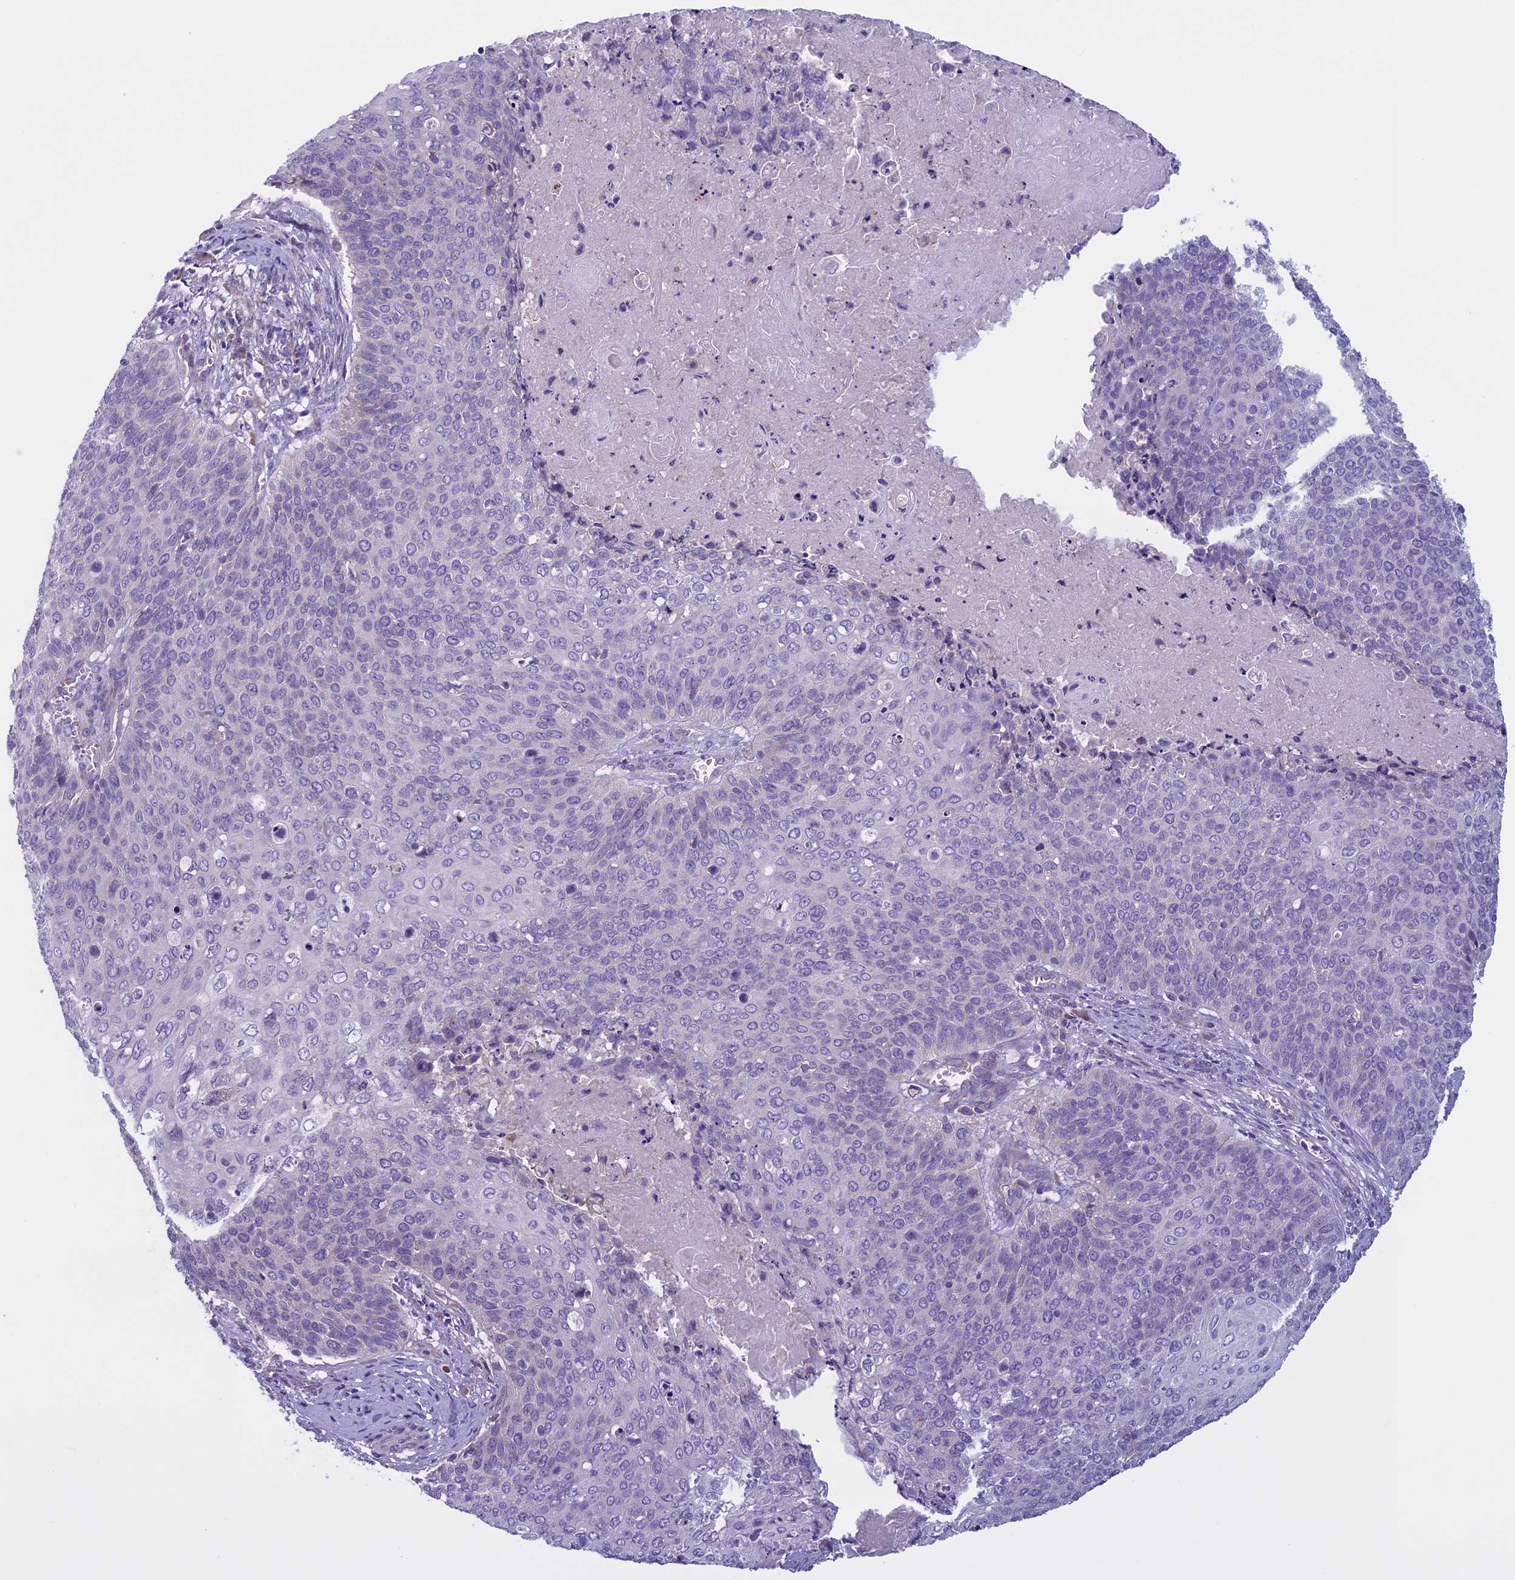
{"staining": {"intensity": "negative", "quantity": "none", "location": "none"}, "tissue": "cervical cancer", "cell_type": "Tumor cells", "image_type": "cancer", "snomed": [{"axis": "morphology", "description": "Squamous cell carcinoma, NOS"}, {"axis": "topography", "description": "Cervix"}], "caption": "An immunohistochemistry (IHC) image of cervical squamous cell carcinoma is shown. There is no staining in tumor cells of cervical squamous cell carcinoma.", "gene": "DCTN5", "patient": {"sex": "female", "age": 39}}